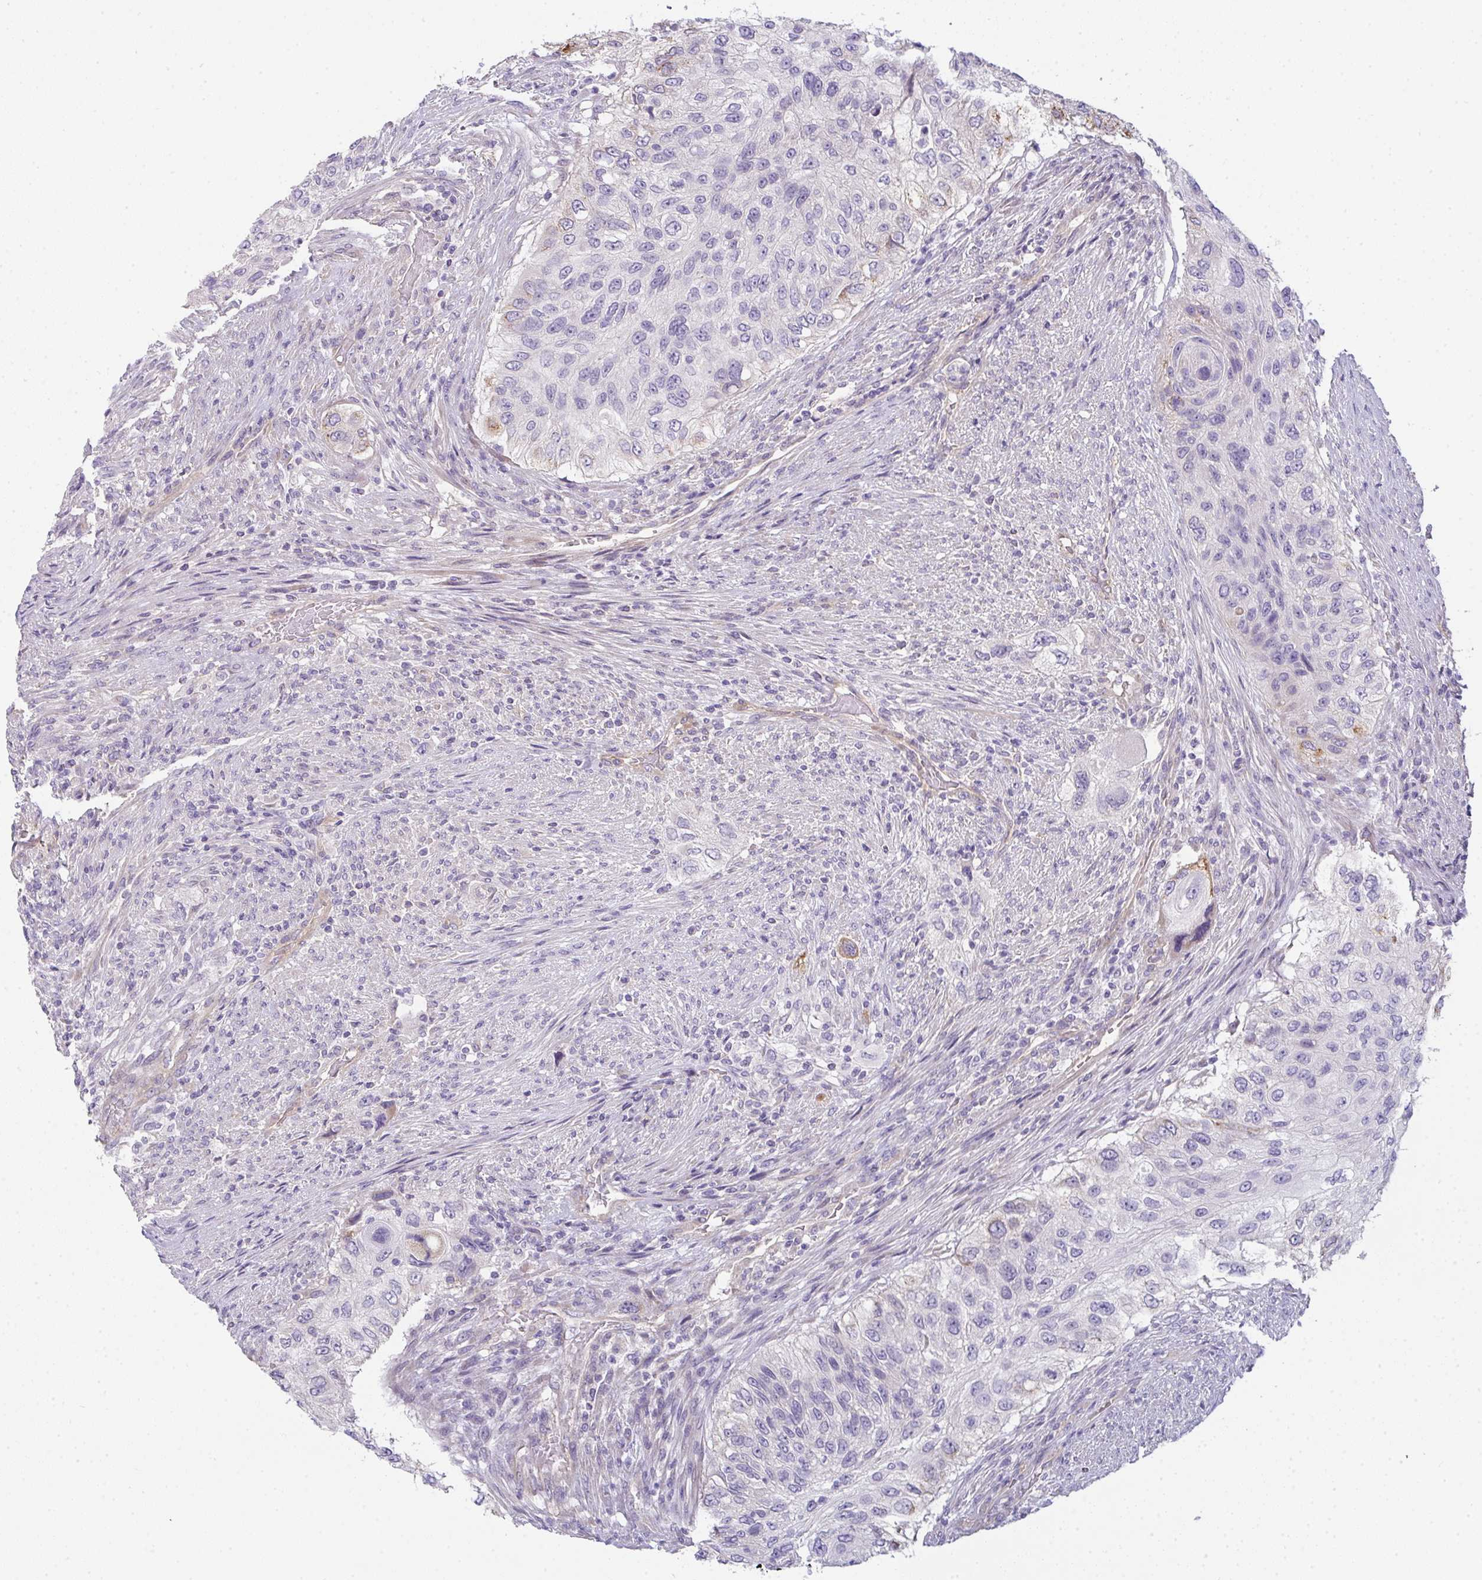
{"staining": {"intensity": "moderate", "quantity": "<25%", "location": "cytoplasmic/membranous"}, "tissue": "urothelial cancer", "cell_type": "Tumor cells", "image_type": "cancer", "snomed": [{"axis": "morphology", "description": "Urothelial carcinoma, High grade"}, {"axis": "topography", "description": "Urinary bladder"}], "caption": "Urothelial cancer tissue shows moderate cytoplasmic/membranous positivity in approximately <25% of tumor cells Immunohistochemistry (ihc) stains the protein in brown and the nuclei are stained blue.", "gene": "FILIP1", "patient": {"sex": "female", "age": 60}}